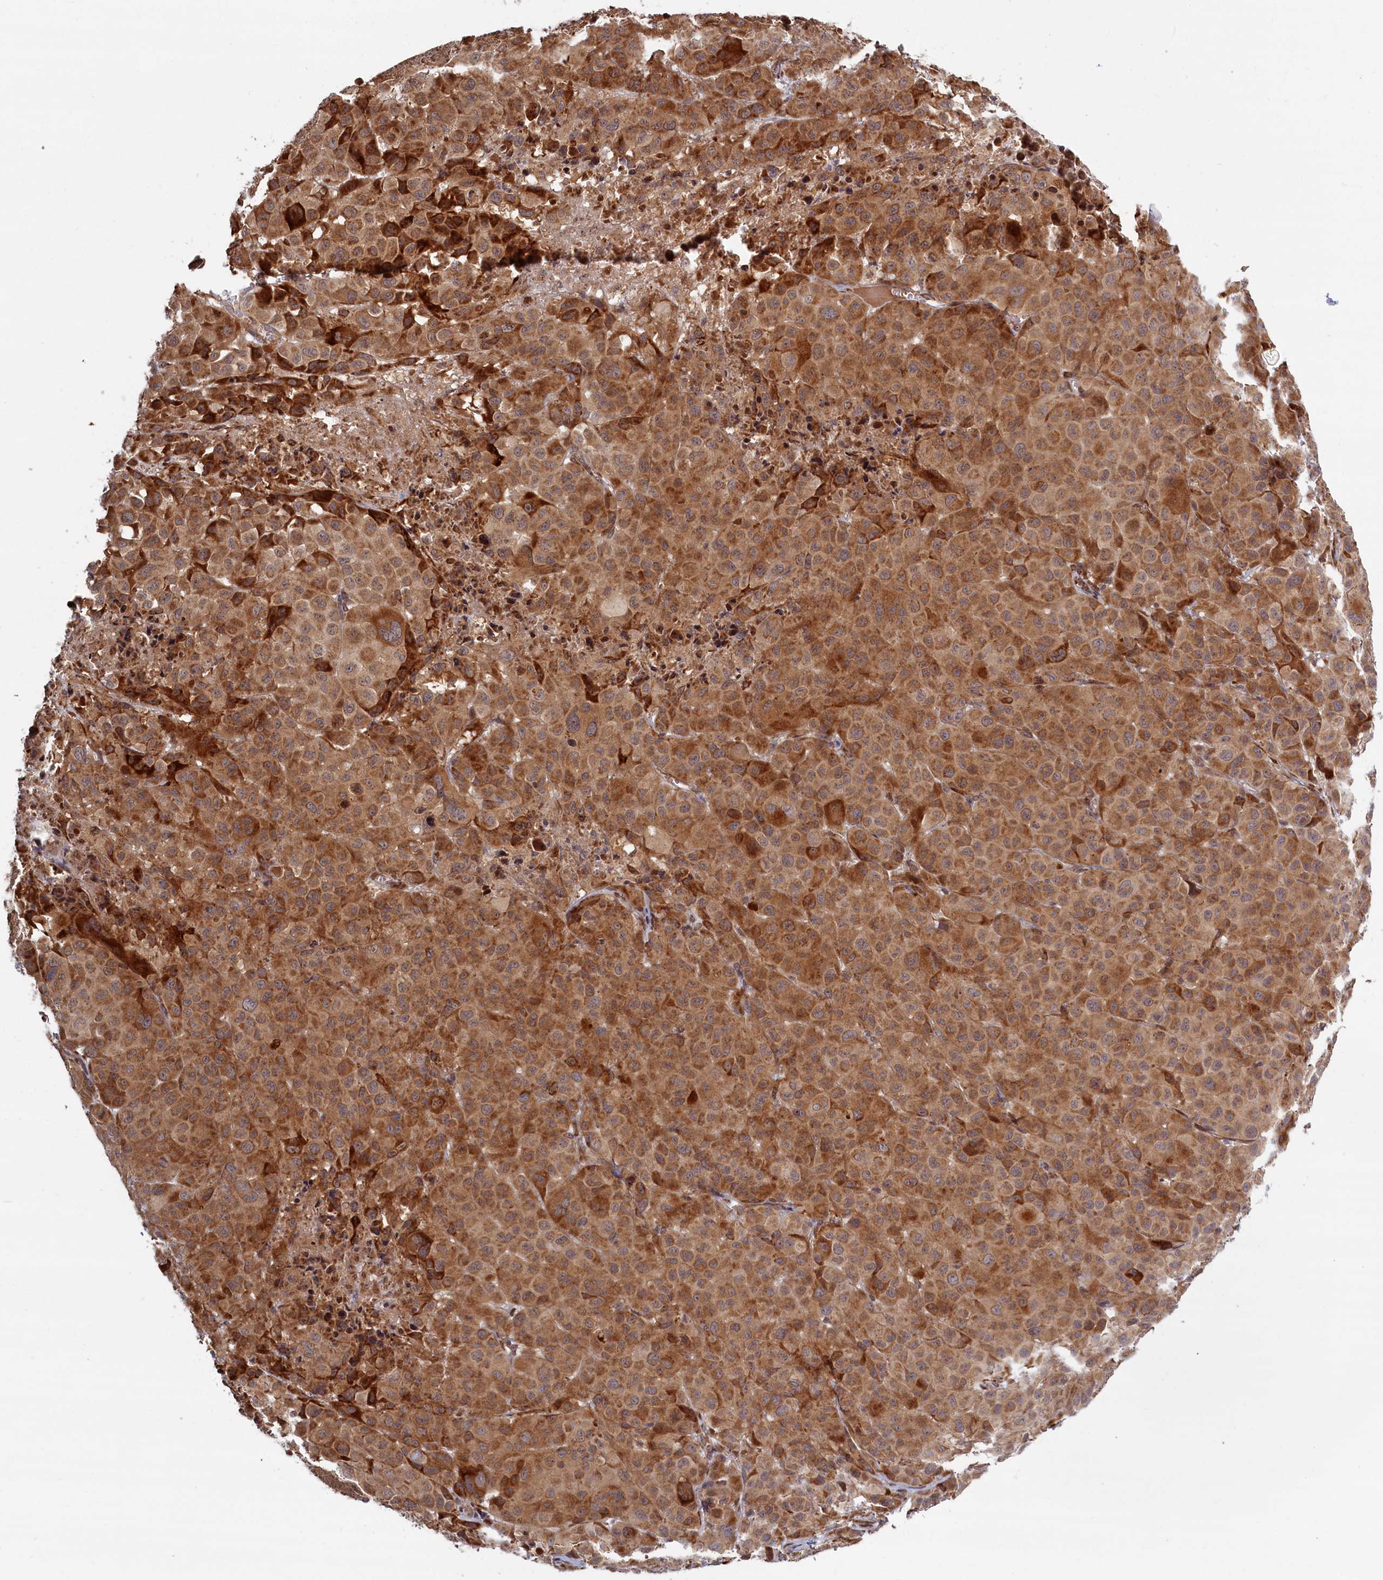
{"staining": {"intensity": "moderate", "quantity": ">75%", "location": "cytoplasmic/membranous"}, "tissue": "melanoma", "cell_type": "Tumor cells", "image_type": "cancer", "snomed": [{"axis": "morphology", "description": "Malignant melanoma, NOS"}, {"axis": "topography", "description": "Skin"}], "caption": "Approximately >75% of tumor cells in malignant melanoma show moderate cytoplasmic/membranous protein staining as visualized by brown immunohistochemical staining.", "gene": "PLA2G10", "patient": {"sex": "male", "age": 73}}